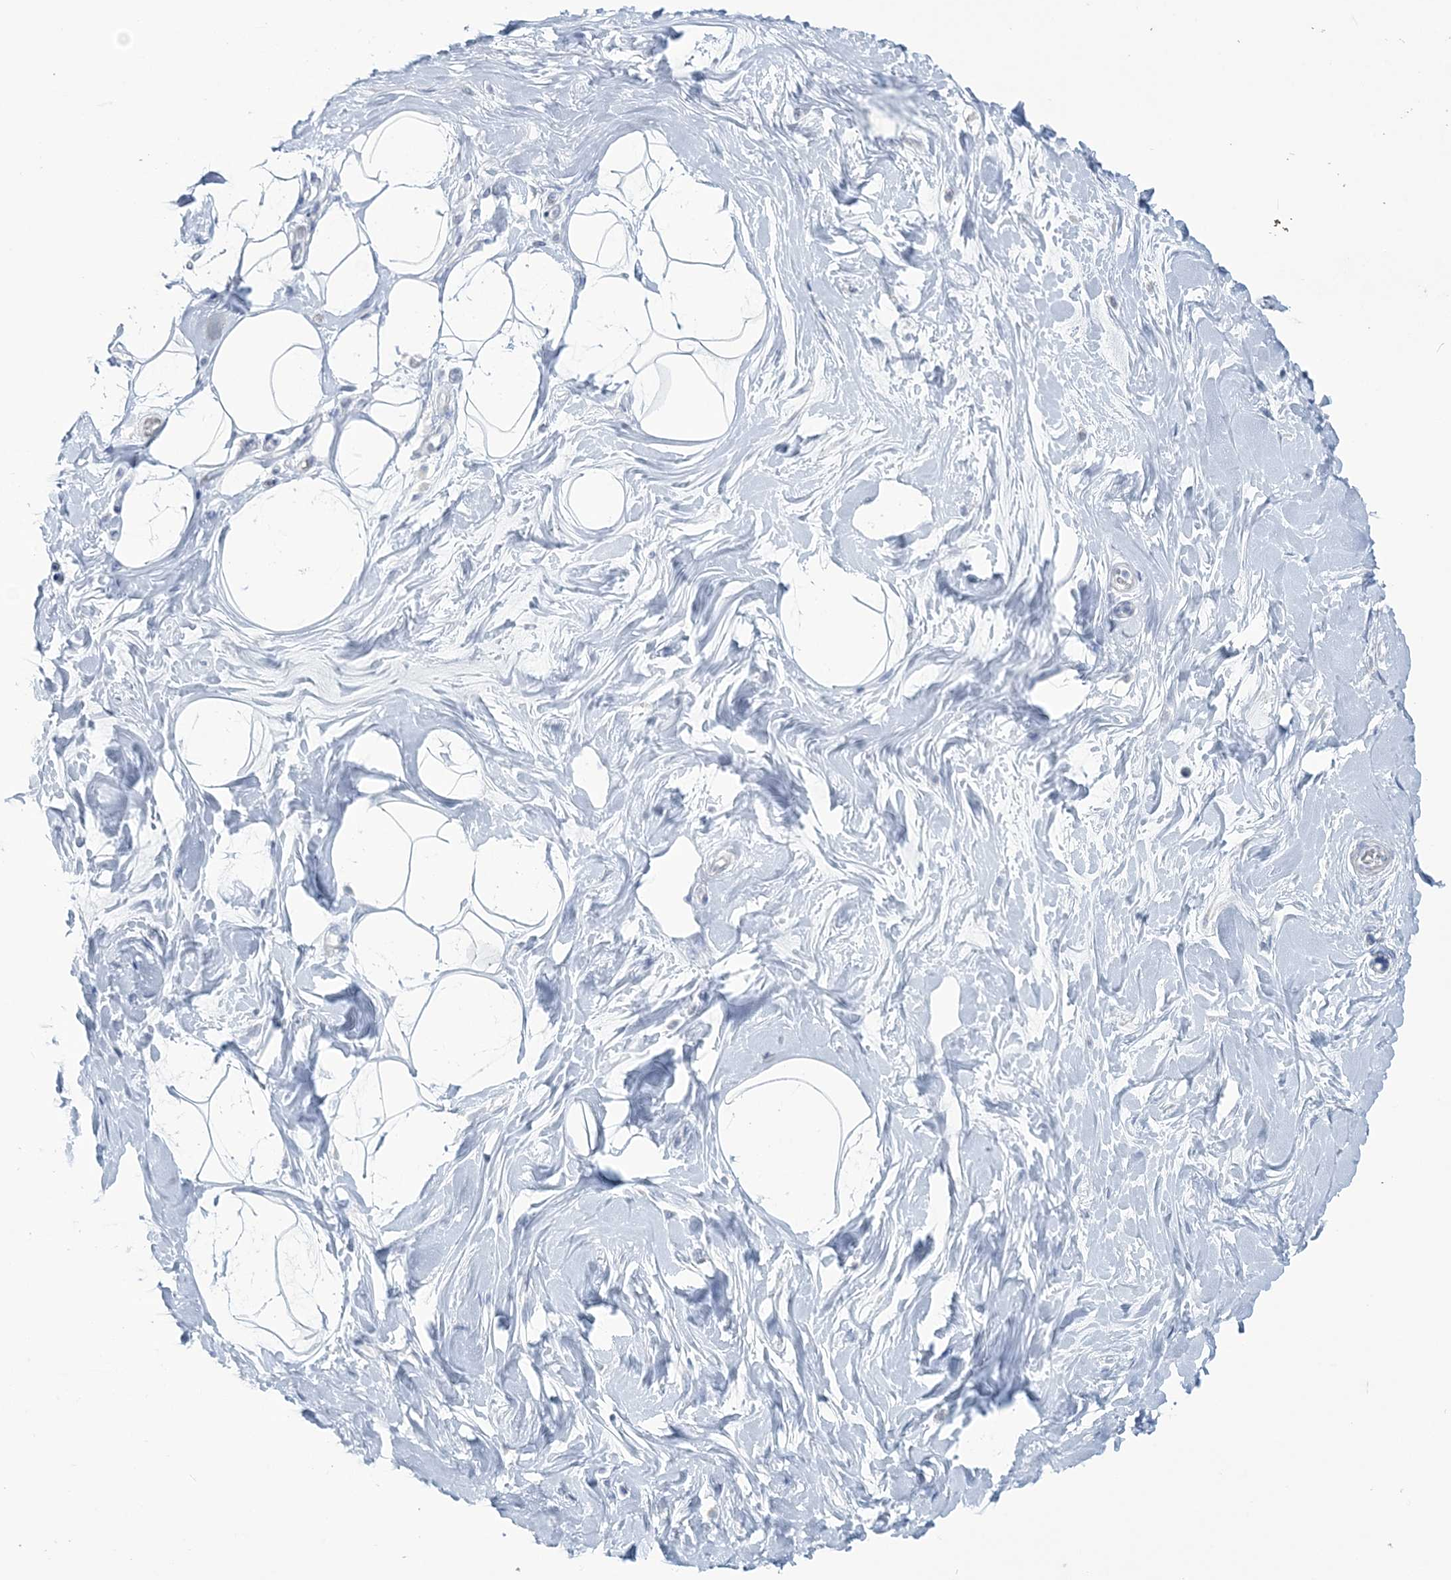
{"staining": {"intensity": "negative", "quantity": "none", "location": "none"}, "tissue": "breast", "cell_type": "Adipocytes", "image_type": "normal", "snomed": [{"axis": "morphology", "description": "Normal tissue, NOS"}, {"axis": "topography", "description": "Breast"}], "caption": "DAB (3,3'-diaminobenzidine) immunohistochemical staining of unremarkable human breast exhibits no significant positivity in adipocytes.", "gene": "CYP3A4", "patient": {"sex": "female", "age": 45}}